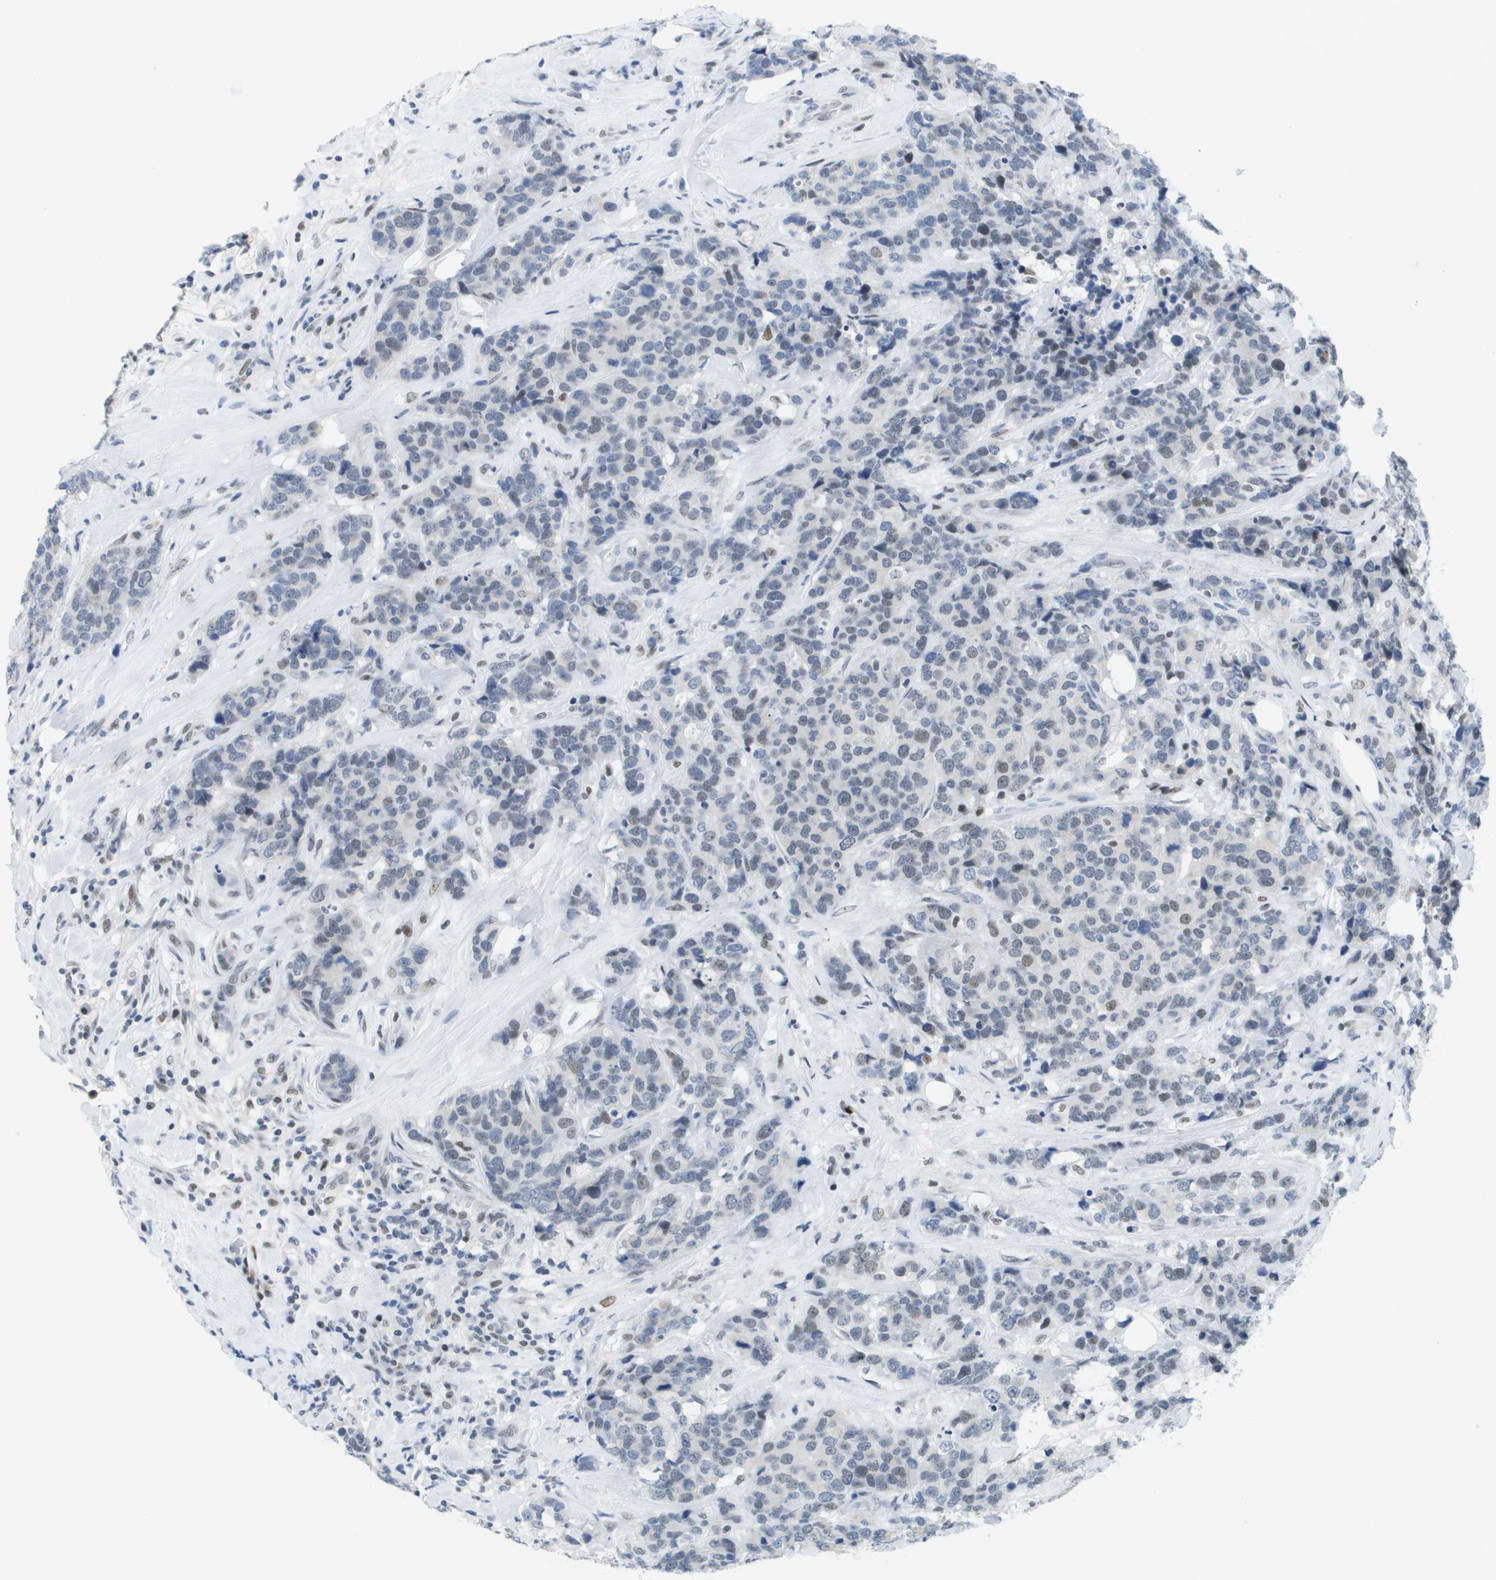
{"staining": {"intensity": "weak", "quantity": "<25%", "location": "nuclear"}, "tissue": "breast cancer", "cell_type": "Tumor cells", "image_type": "cancer", "snomed": [{"axis": "morphology", "description": "Lobular carcinoma"}, {"axis": "topography", "description": "Breast"}], "caption": "Breast cancer (lobular carcinoma) stained for a protein using IHC demonstrates no staining tumor cells.", "gene": "TP53RK", "patient": {"sex": "female", "age": 59}}